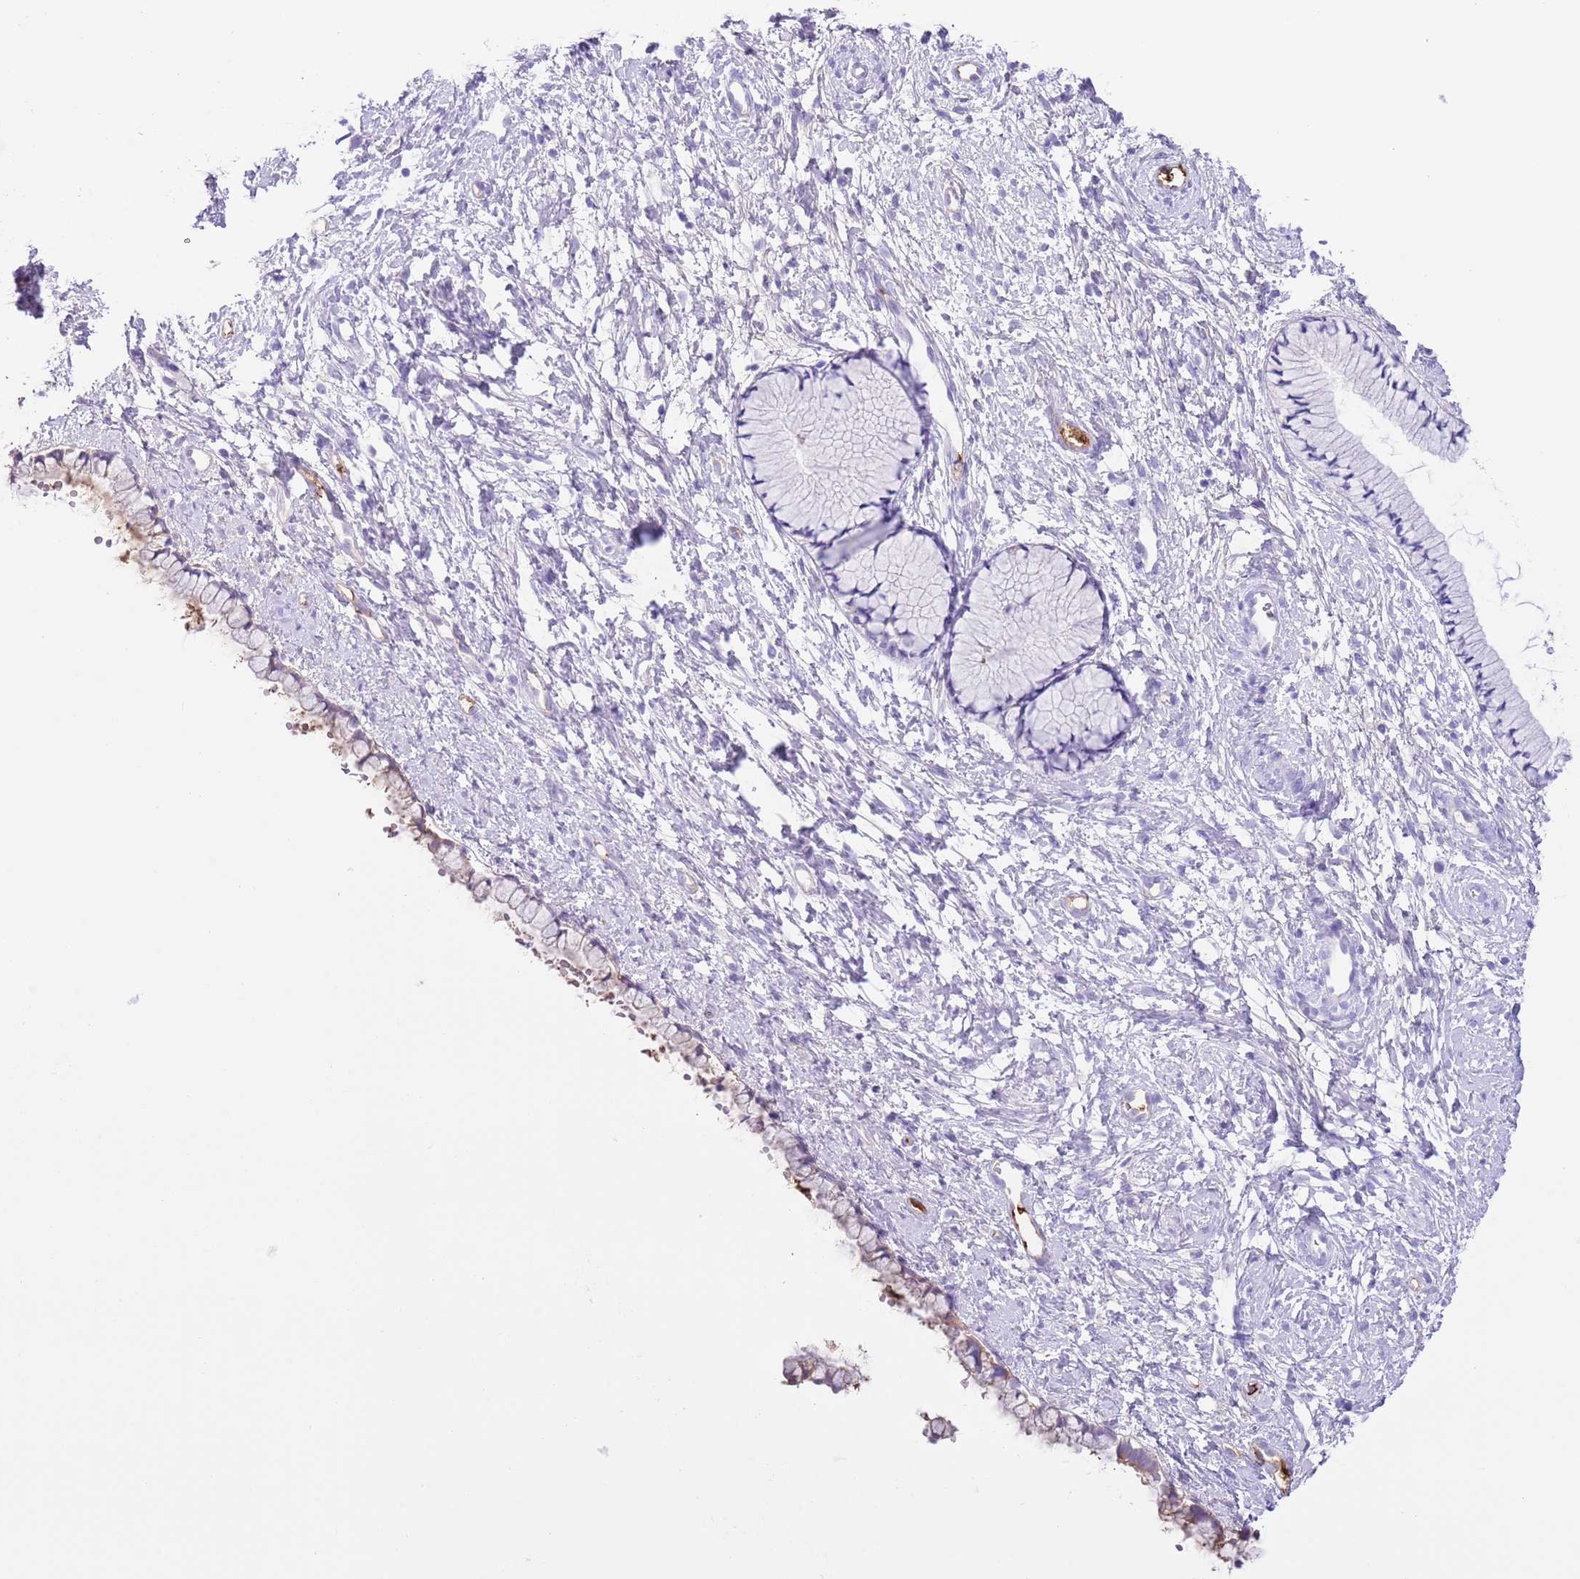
{"staining": {"intensity": "negative", "quantity": "none", "location": "none"}, "tissue": "cervix", "cell_type": "Glandular cells", "image_type": "normal", "snomed": [{"axis": "morphology", "description": "Normal tissue, NOS"}, {"axis": "topography", "description": "Cervix"}], "caption": "DAB (3,3'-diaminobenzidine) immunohistochemical staining of unremarkable cervix reveals no significant staining in glandular cells.", "gene": "IGF1", "patient": {"sex": "female", "age": 57}}